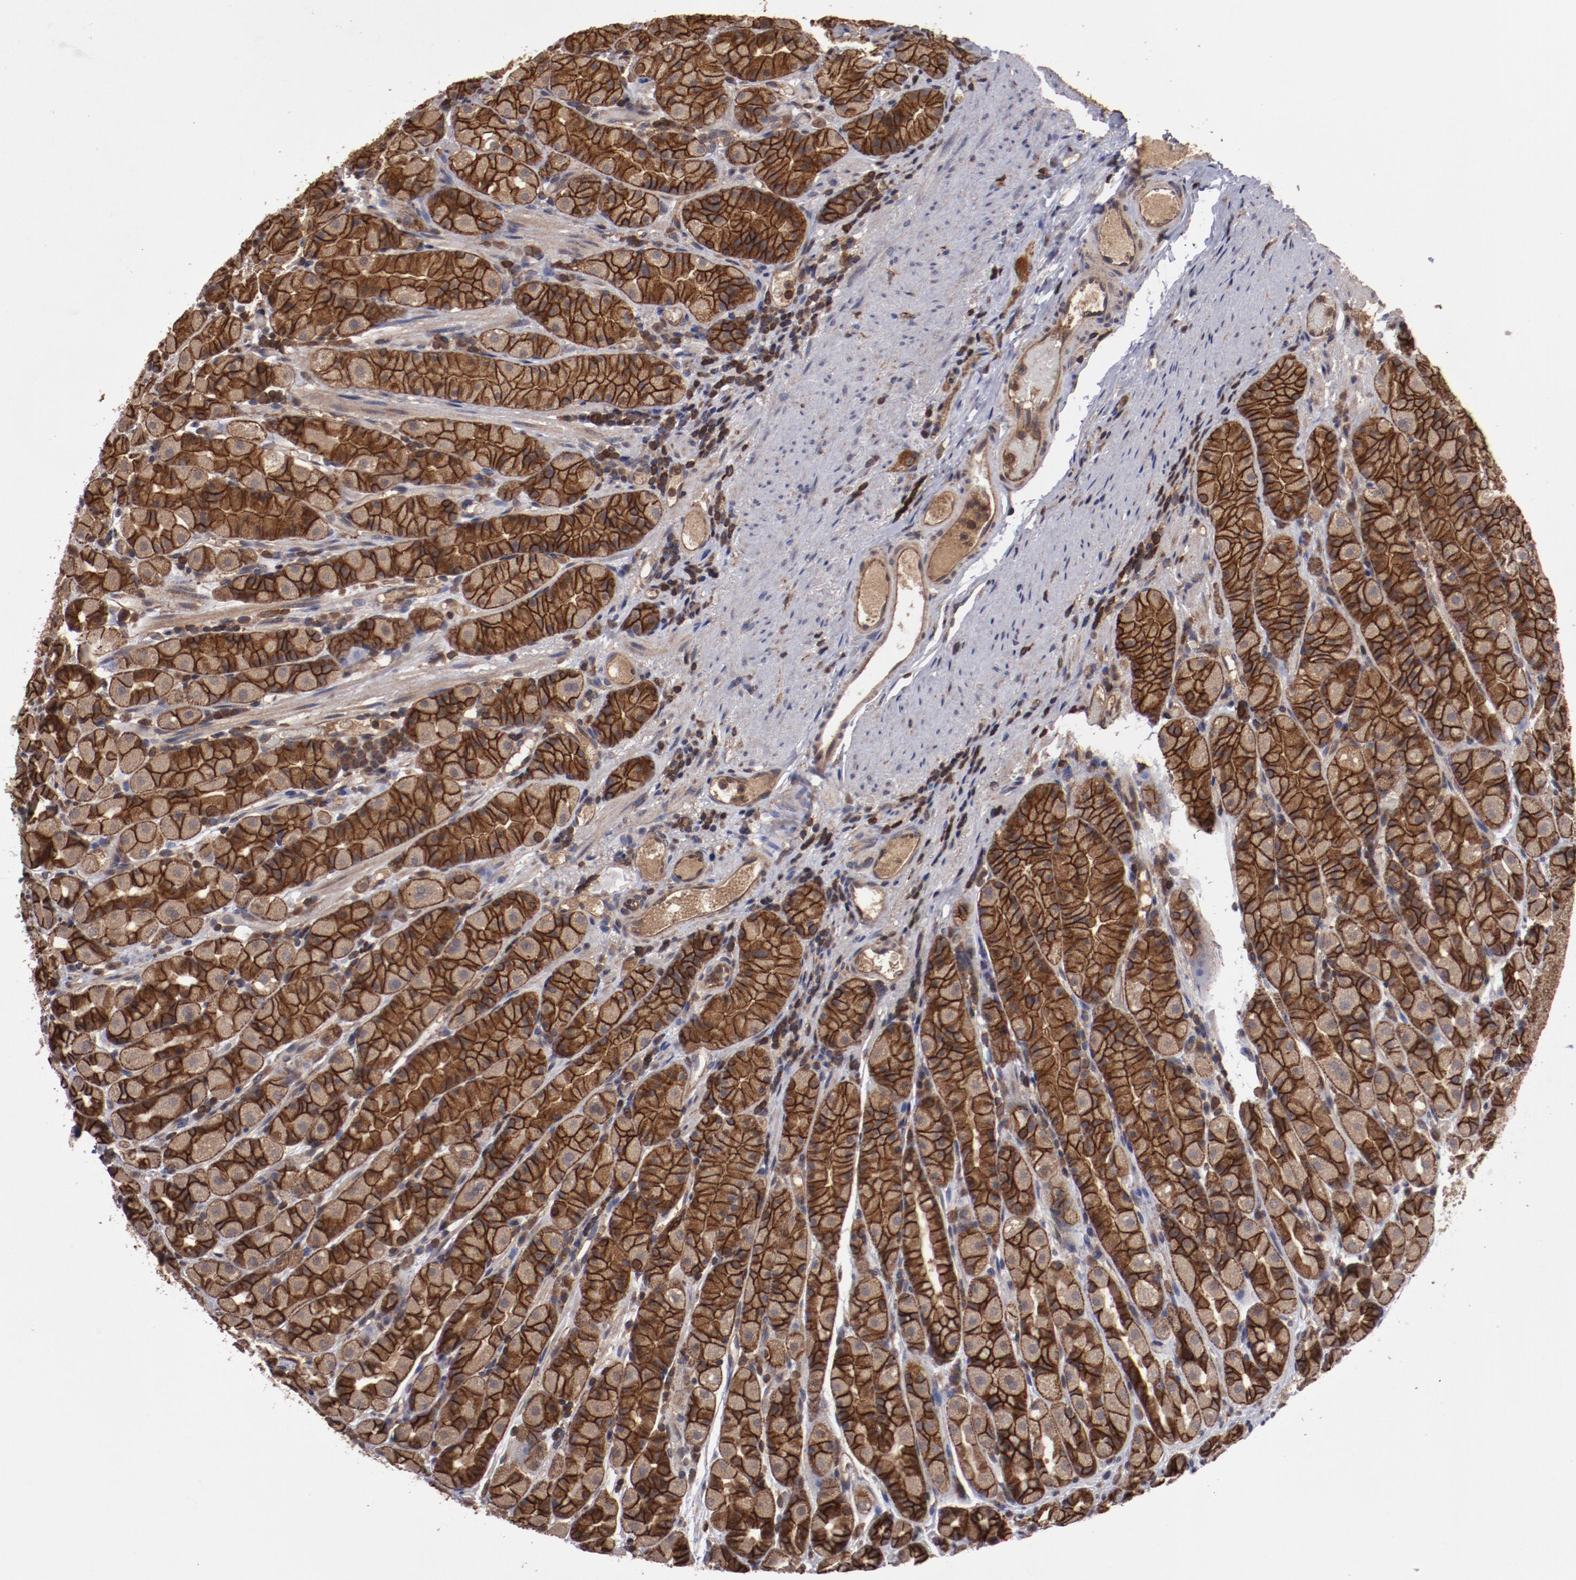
{"staining": {"intensity": "moderate", "quantity": ">75%", "location": "cytoplasmic/membranous"}, "tissue": "stomach", "cell_type": "Glandular cells", "image_type": "normal", "snomed": [{"axis": "morphology", "description": "Normal tissue, NOS"}, {"axis": "topography", "description": "Stomach, upper"}], "caption": "Immunohistochemistry staining of normal stomach, which exhibits medium levels of moderate cytoplasmic/membranous positivity in approximately >75% of glandular cells indicating moderate cytoplasmic/membranous protein expression. The staining was performed using DAB (brown) for protein detection and nuclei were counterstained in hematoxylin (blue).", "gene": "RPS6KA6", "patient": {"sex": "male", "age": 68}}